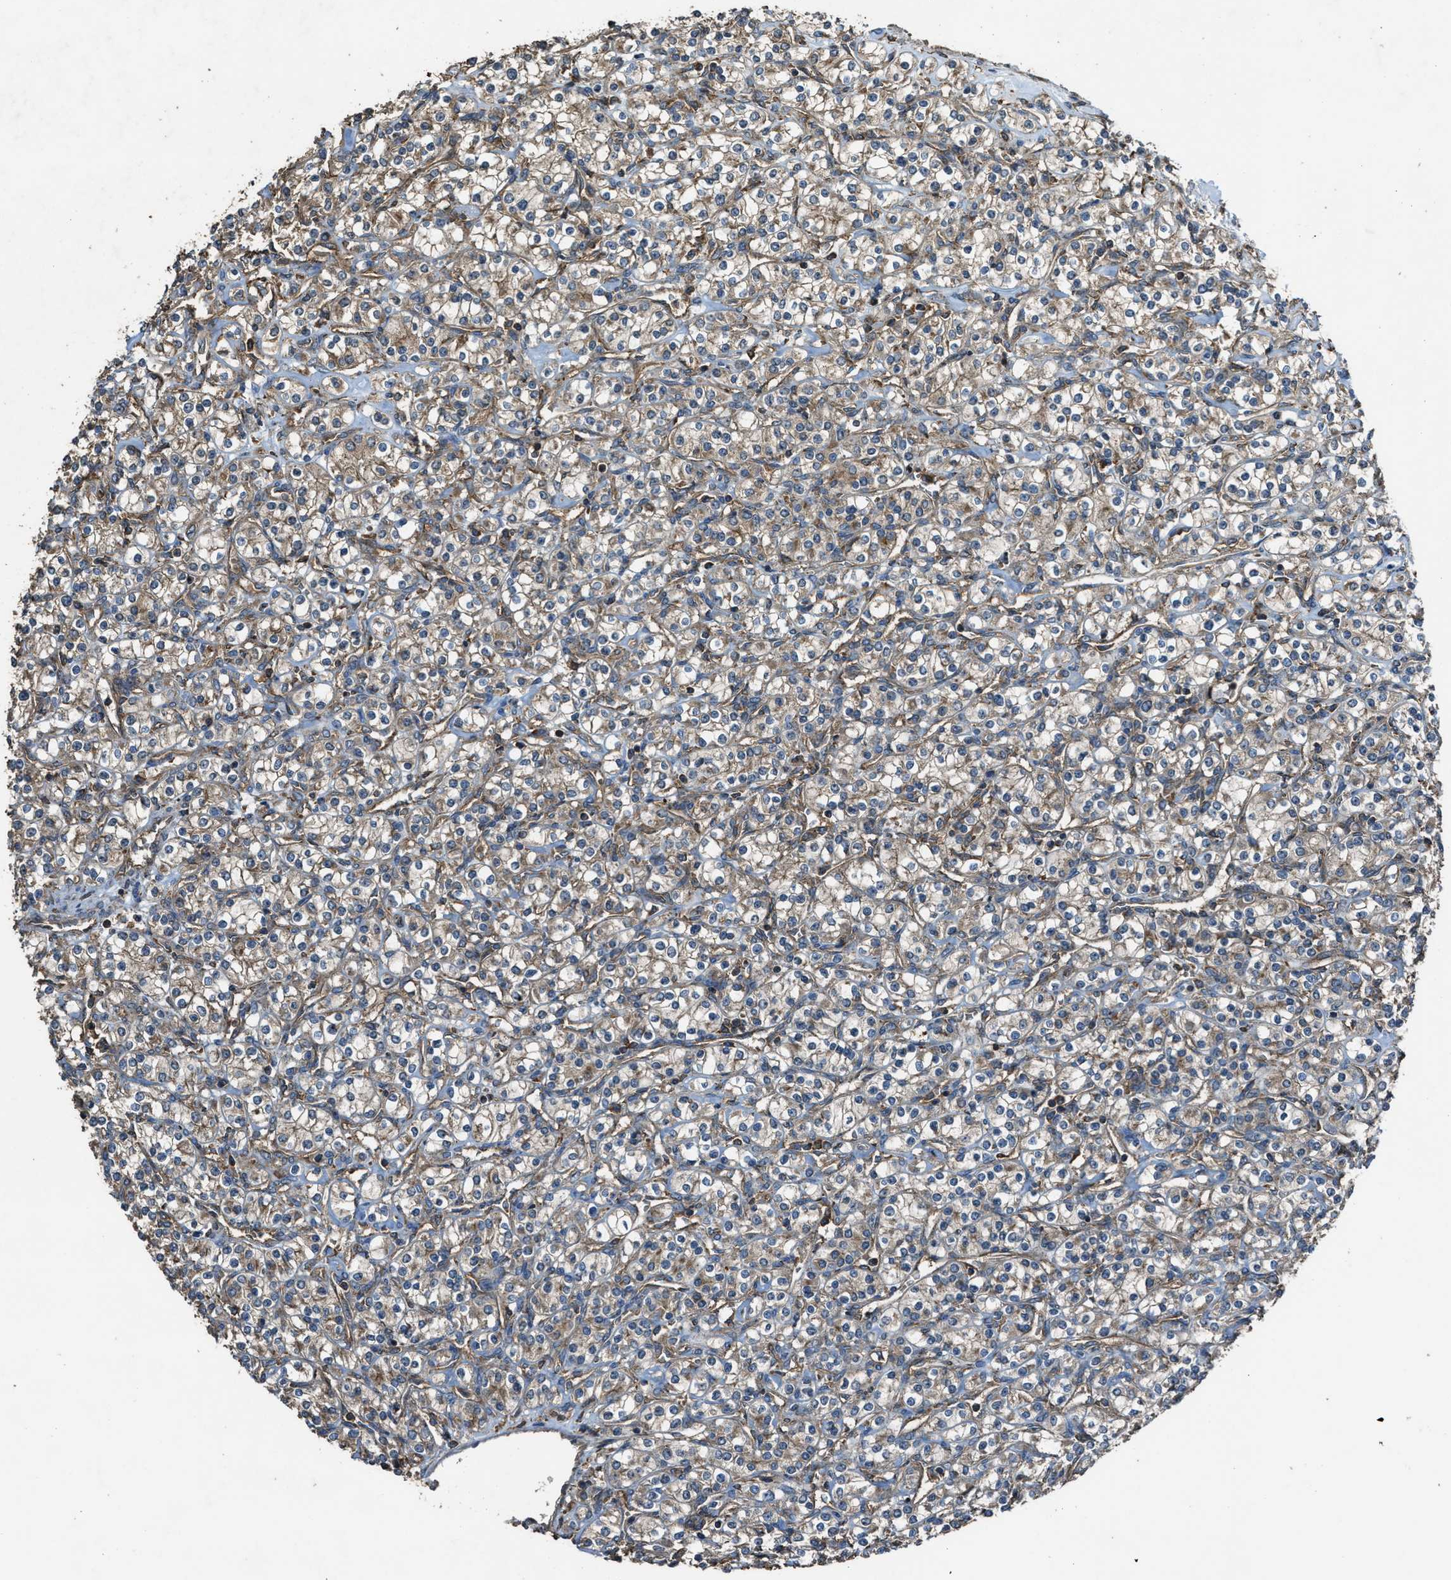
{"staining": {"intensity": "weak", "quantity": ">75%", "location": "cytoplasmic/membranous"}, "tissue": "renal cancer", "cell_type": "Tumor cells", "image_type": "cancer", "snomed": [{"axis": "morphology", "description": "Adenocarcinoma, NOS"}, {"axis": "topography", "description": "Kidney"}], "caption": "Adenocarcinoma (renal) stained with a protein marker shows weak staining in tumor cells.", "gene": "MAP3K8", "patient": {"sex": "male", "age": 77}}